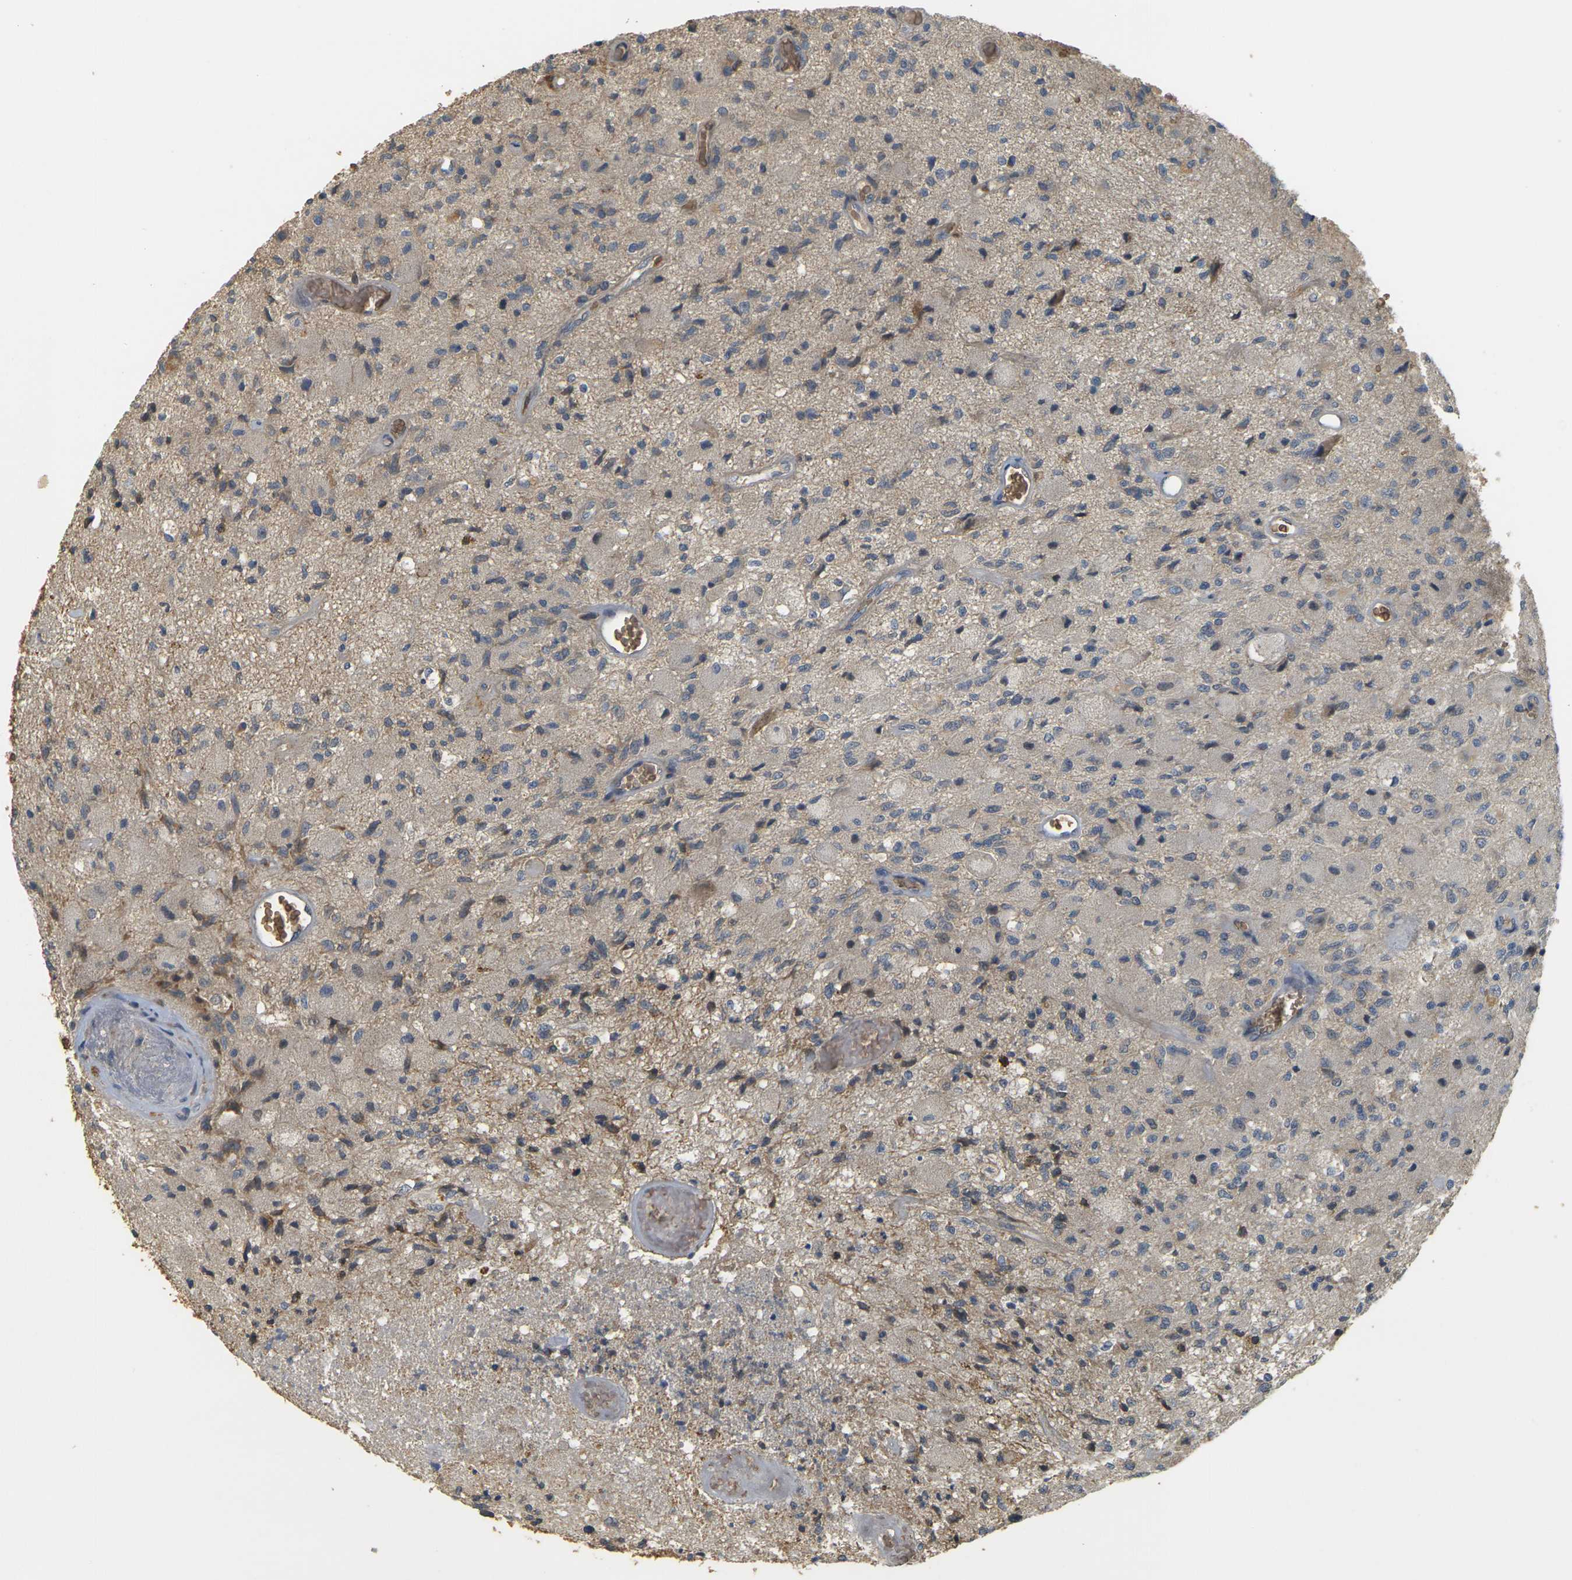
{"staining": {"intensity": "negative", "quantity": "none", "location": "none"}, "tissue": "glioma", "cell_type": "Tumor cells", "image_type": "cancer", "snomed": [{"axis": "morphology", "description": "Normal tissue, NOS"}, {"axis": "morphology", "description": "Glioma, malignant, High grade"}, {"axis": "topography", "description": "Cerebral cortex"}], "caption": "This is an immunohistochemistry histopathology image of glioma. There is no positivity in tumor cells.", "gene": "MEGF9", "patient": {"sex": "male", "age": 77}}